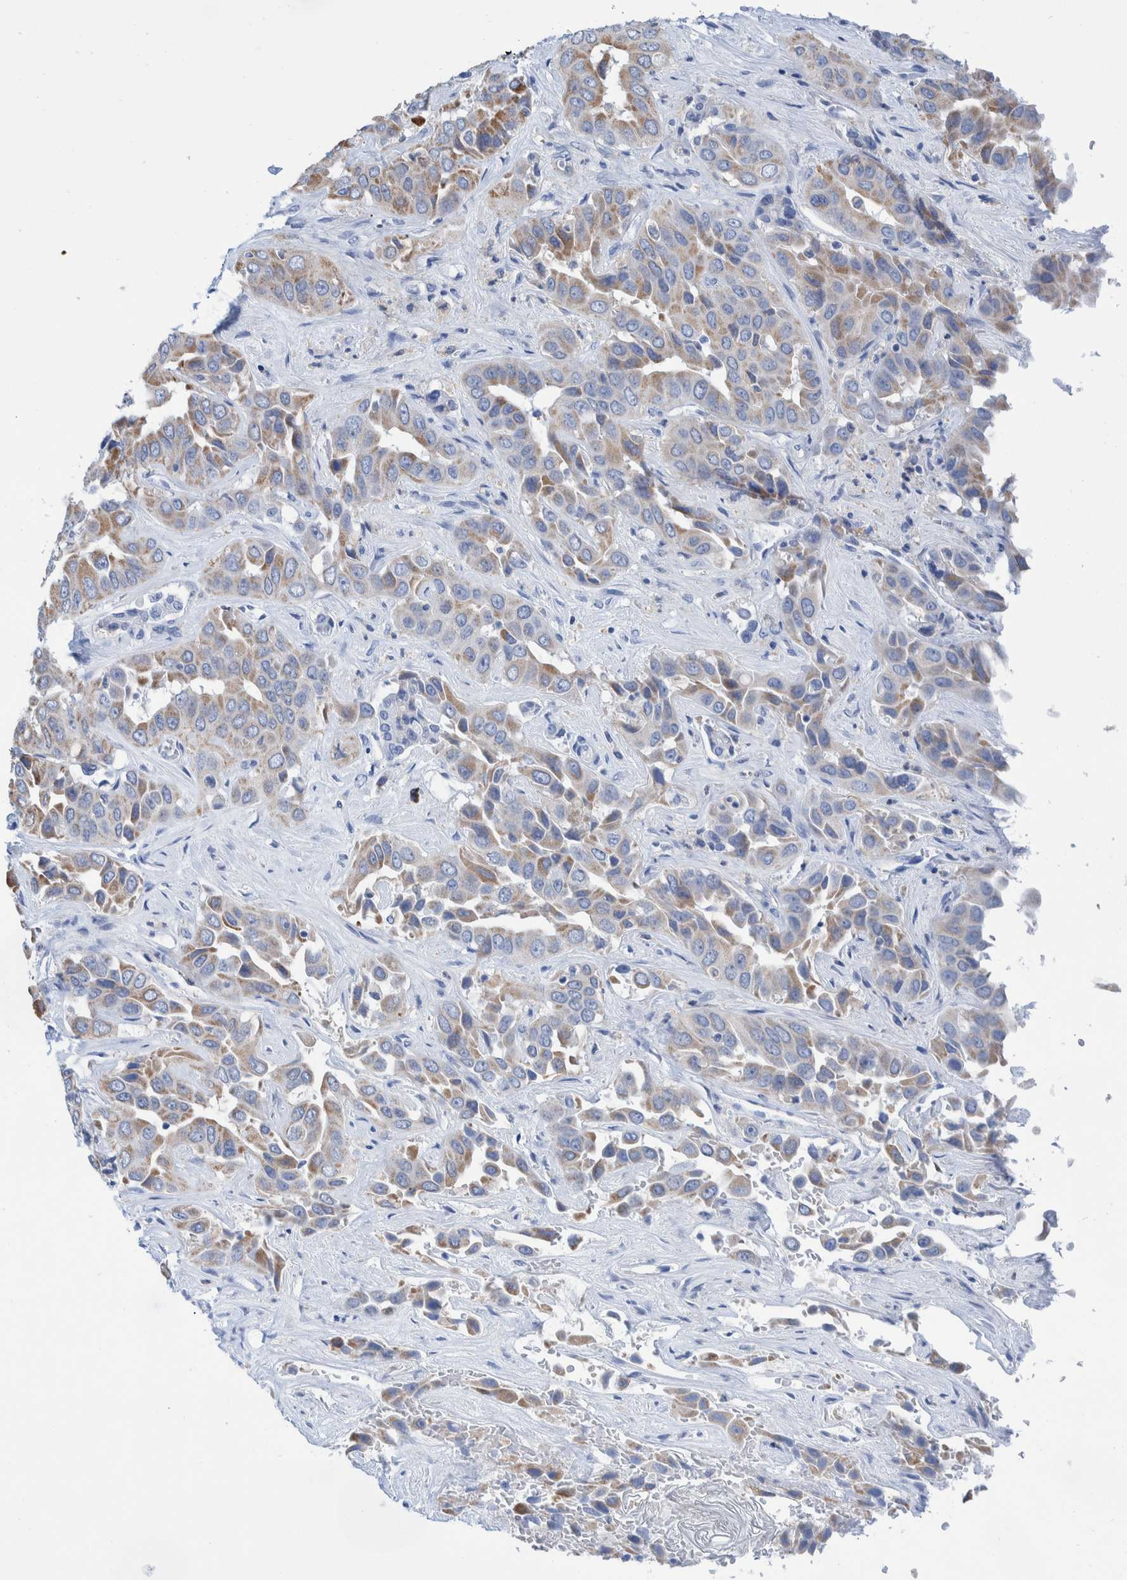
{"staining": {"intensity": "weak", "quantity": ">75%", "location": "cytoplasmic/membranous"}, "tissue": "liver cancer", "cell_type": "Tumor cells", "image_type": "cancer", "snomed": [{"axis": "morphology", "description": "Cholangiocarcinoma"}, {"axis": "topography", "description": "Liver"}], "caption": "Immunohistochemistry micrograph of neoplastic tissue: human liver cholangiocarcinoma stained using IHC displays low levels of weak protein expression localized specifically in the cytoplasmic/membranous of tumor cells, appearing as a cytoplasmic/membranous brown color.", "gene": "KRT14", "patient": {"sex": "female", "age": 52}}